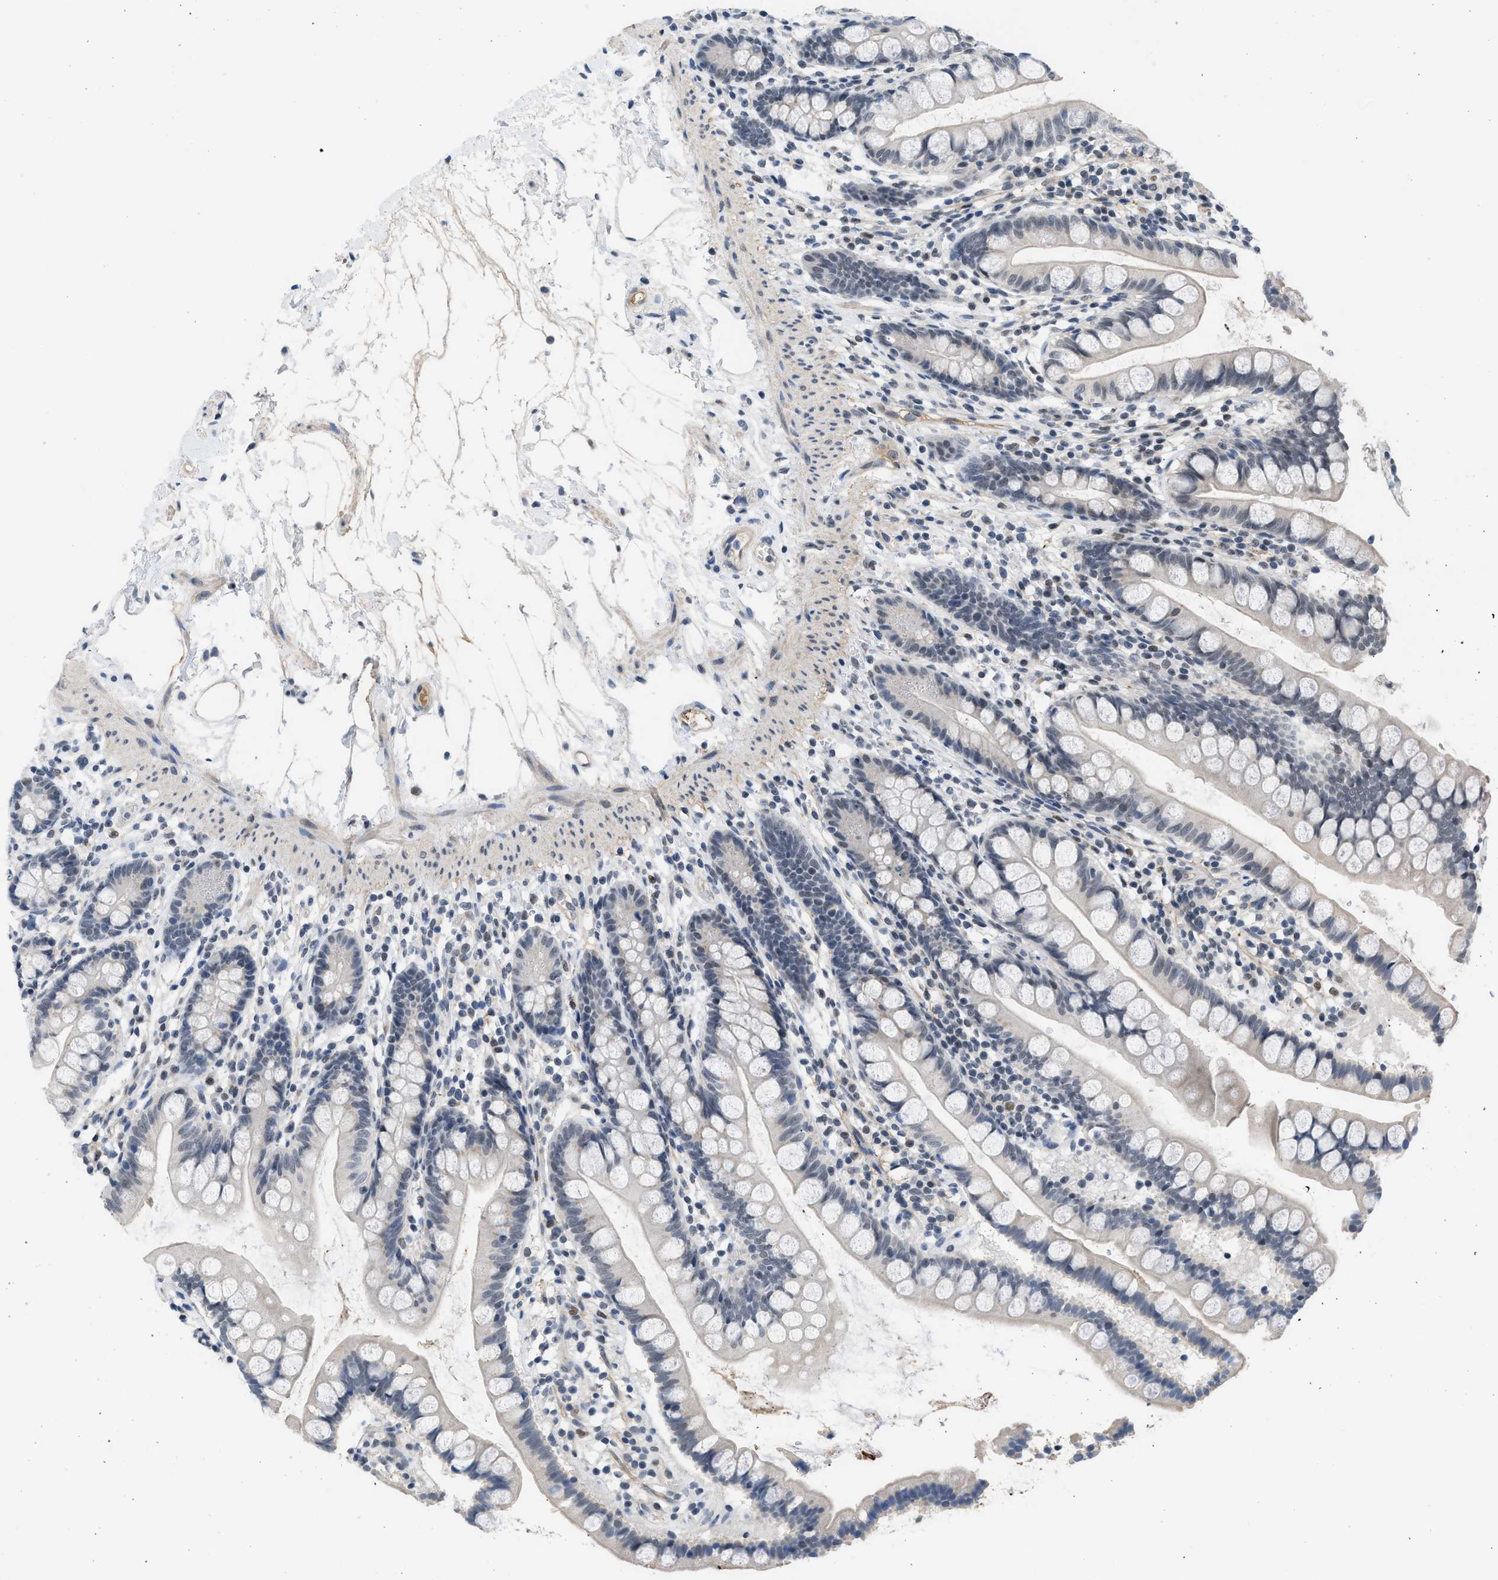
{"staining": {"intensity": "weak", "quantity": "<25%", "location": "nuclear"}, "tissue": "small intestine", "cell_type": "Glandular cells", "image_type": "normal", "snomed": [{"axis": "morphology", "description": "Normal tissue, NOS"}, {"axis": "topography", "description": "Small intestine"}], "caption": "Immunohistochemistry (IHC) image of benign human small intestine stained for a protein (brown), which demonstrates no positivity in glandular cells. (Brightfield microscopy of DAB immunohistochemistry at high magnification).", "gene": "TERF2IP", "patient": {"sex": "female", "age": 84}}